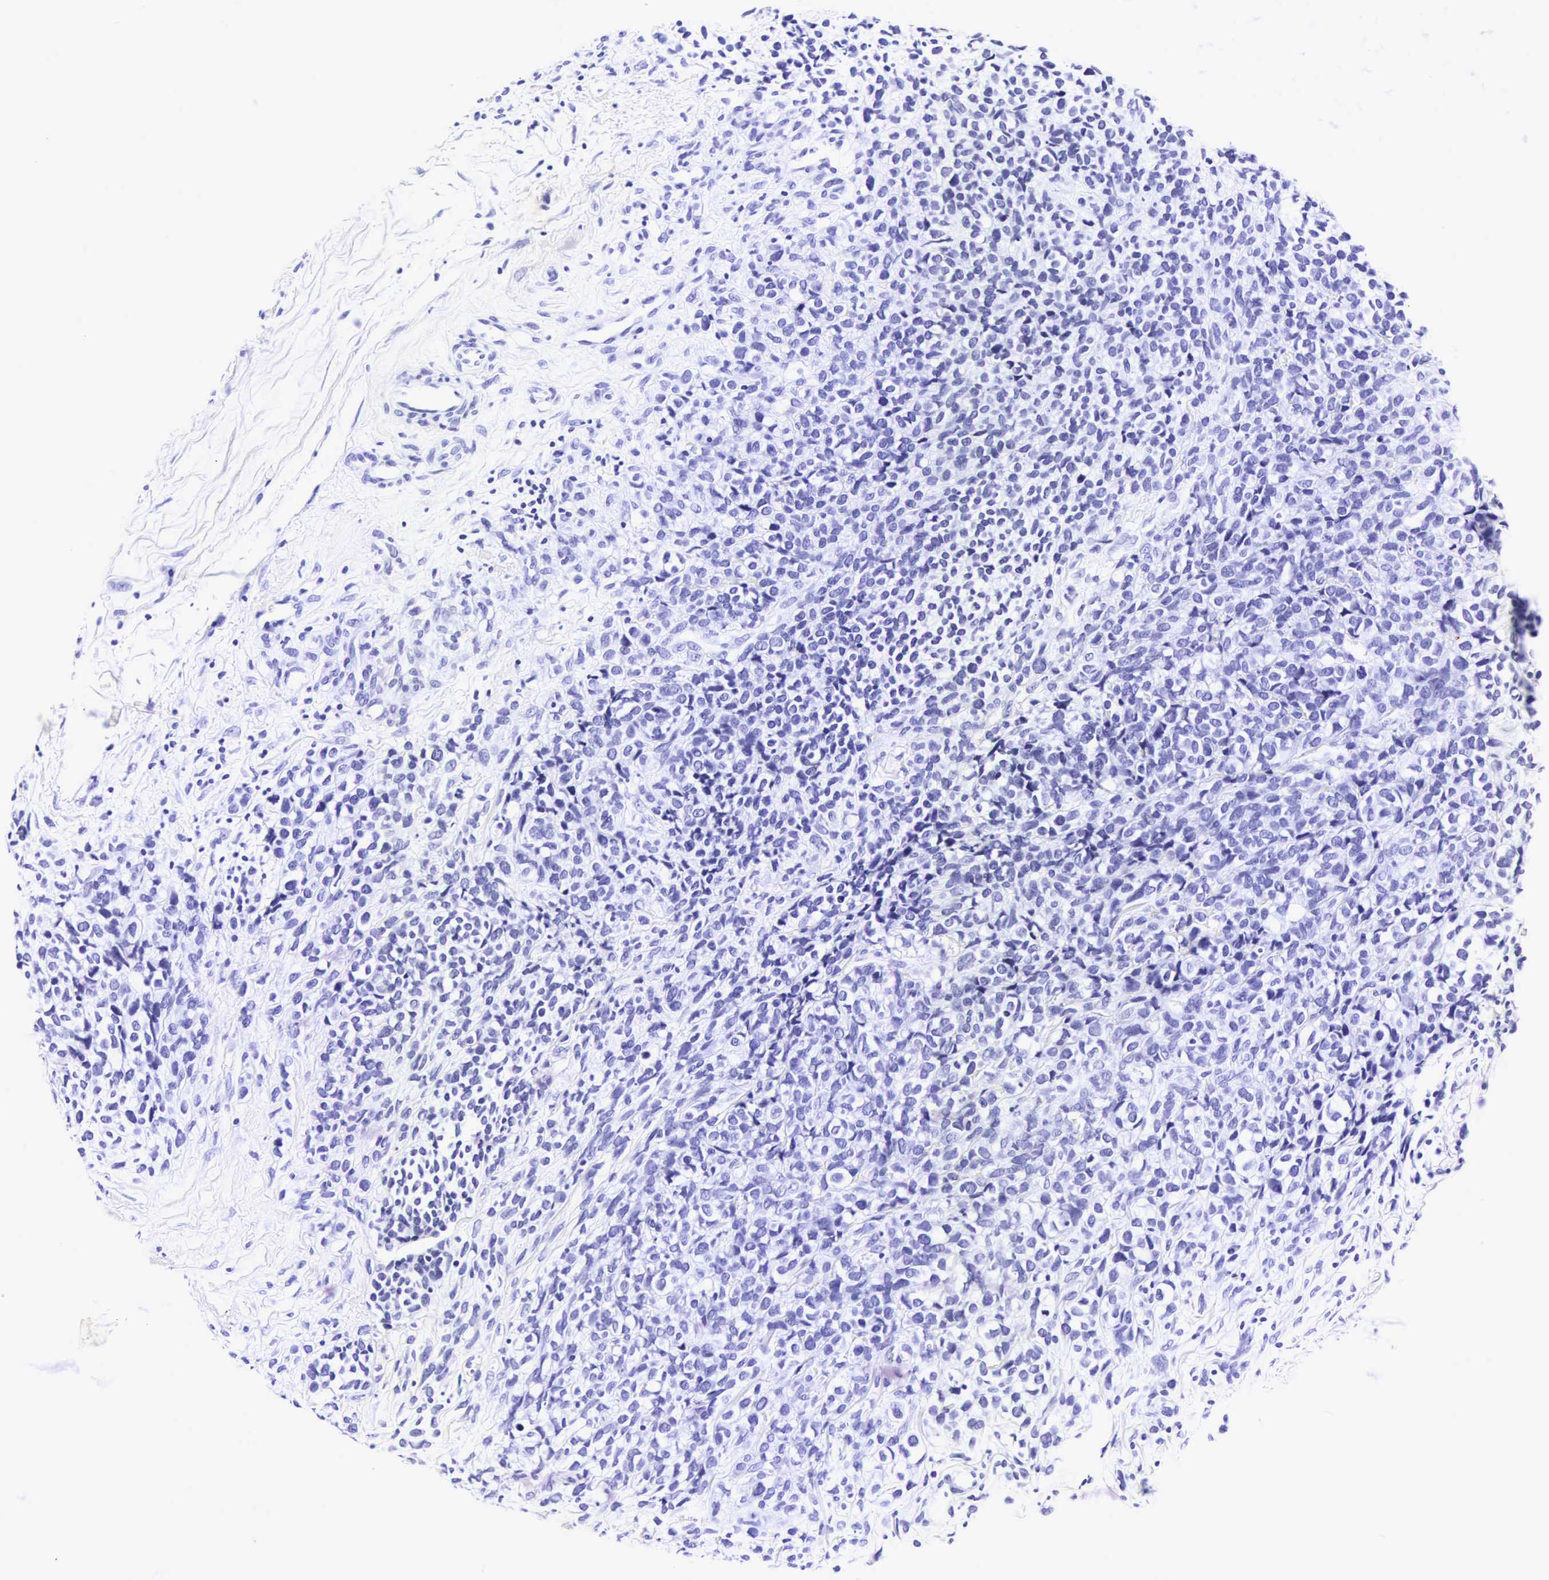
{"staining": {"intensity": "negative", "quantity": "none", "location": "none"}, "tissue": "melanoma", "cell_type": "Tumor cells", "image_type": "cancer", "snomed": [{"axis": "morphology", "description": "Malignant melanoma, NOS"}, {"axis": "topography", "description": "Skin"}], "caption": "A high-resolution photomicrograph shows IHC staining of melanoma, which displays no significant positivity in tumor cells.", "gene": "CD1A", "patient": {"sex": "female", "age": 85}}